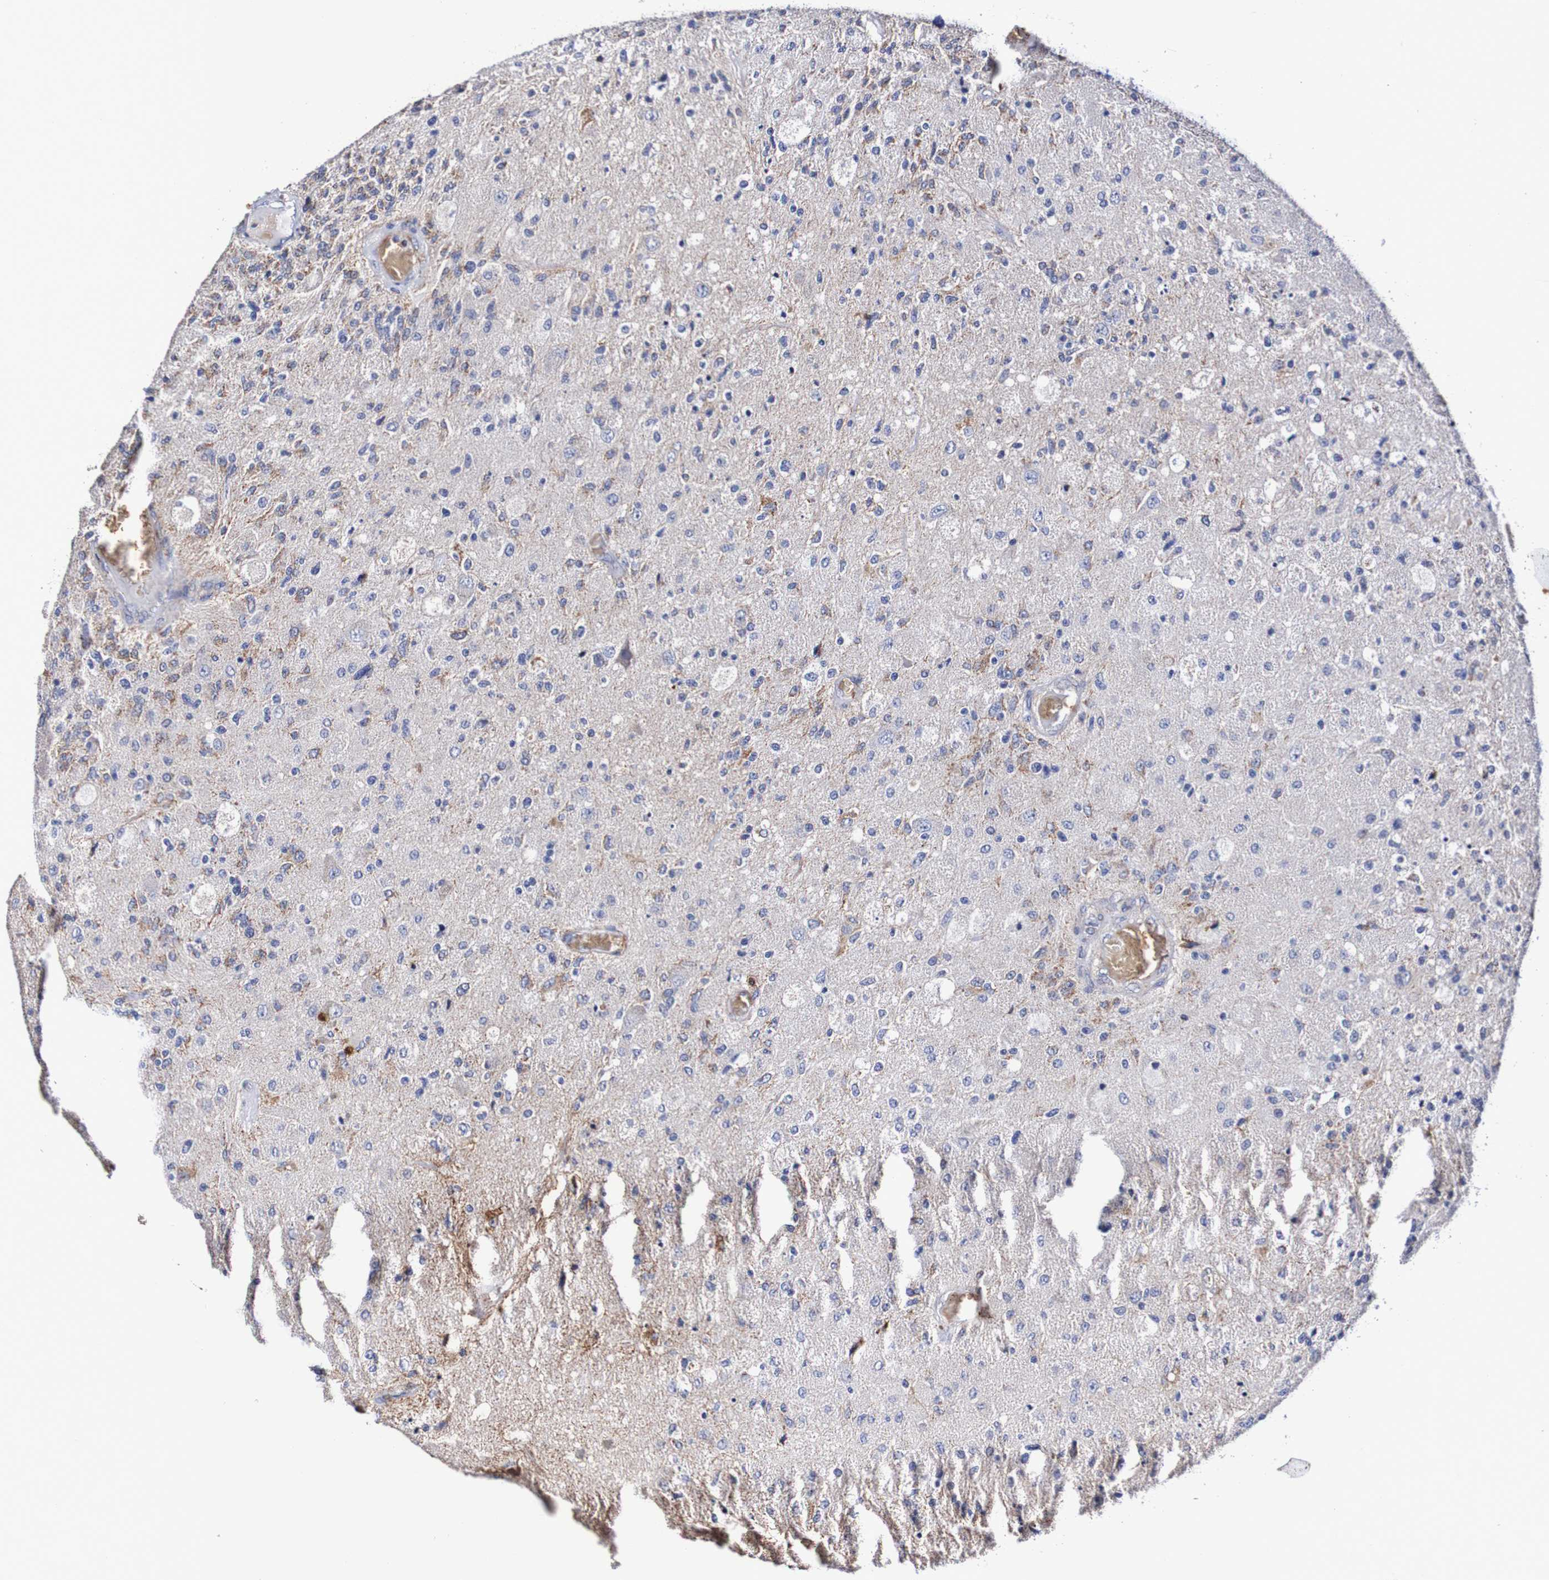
{"staining": {"intensity": "moderate", "quantity": "<25%", "location": "cytoplasmic/membranous"}, "tissue": "glioma", "cell_type": "Tumor cells", "image_type": "cancer", "snomed": [{"axis": "morphology", "description": "Normal tissue, NOS"}, {"axis": "morphology", "description": "Glioma, malignant, High grade"}, {"axis": "topography", "description": "Cerebral cortex"}], "caption": "Moderate cytoplasmic/membranous expression for a protein is present in approximately <25% of tumor cells of malignant glioma (high-grade) using immunohistochemistry (IHC).", "gene": "WNT4", "patient": {"sex": "male", "age": 77}}